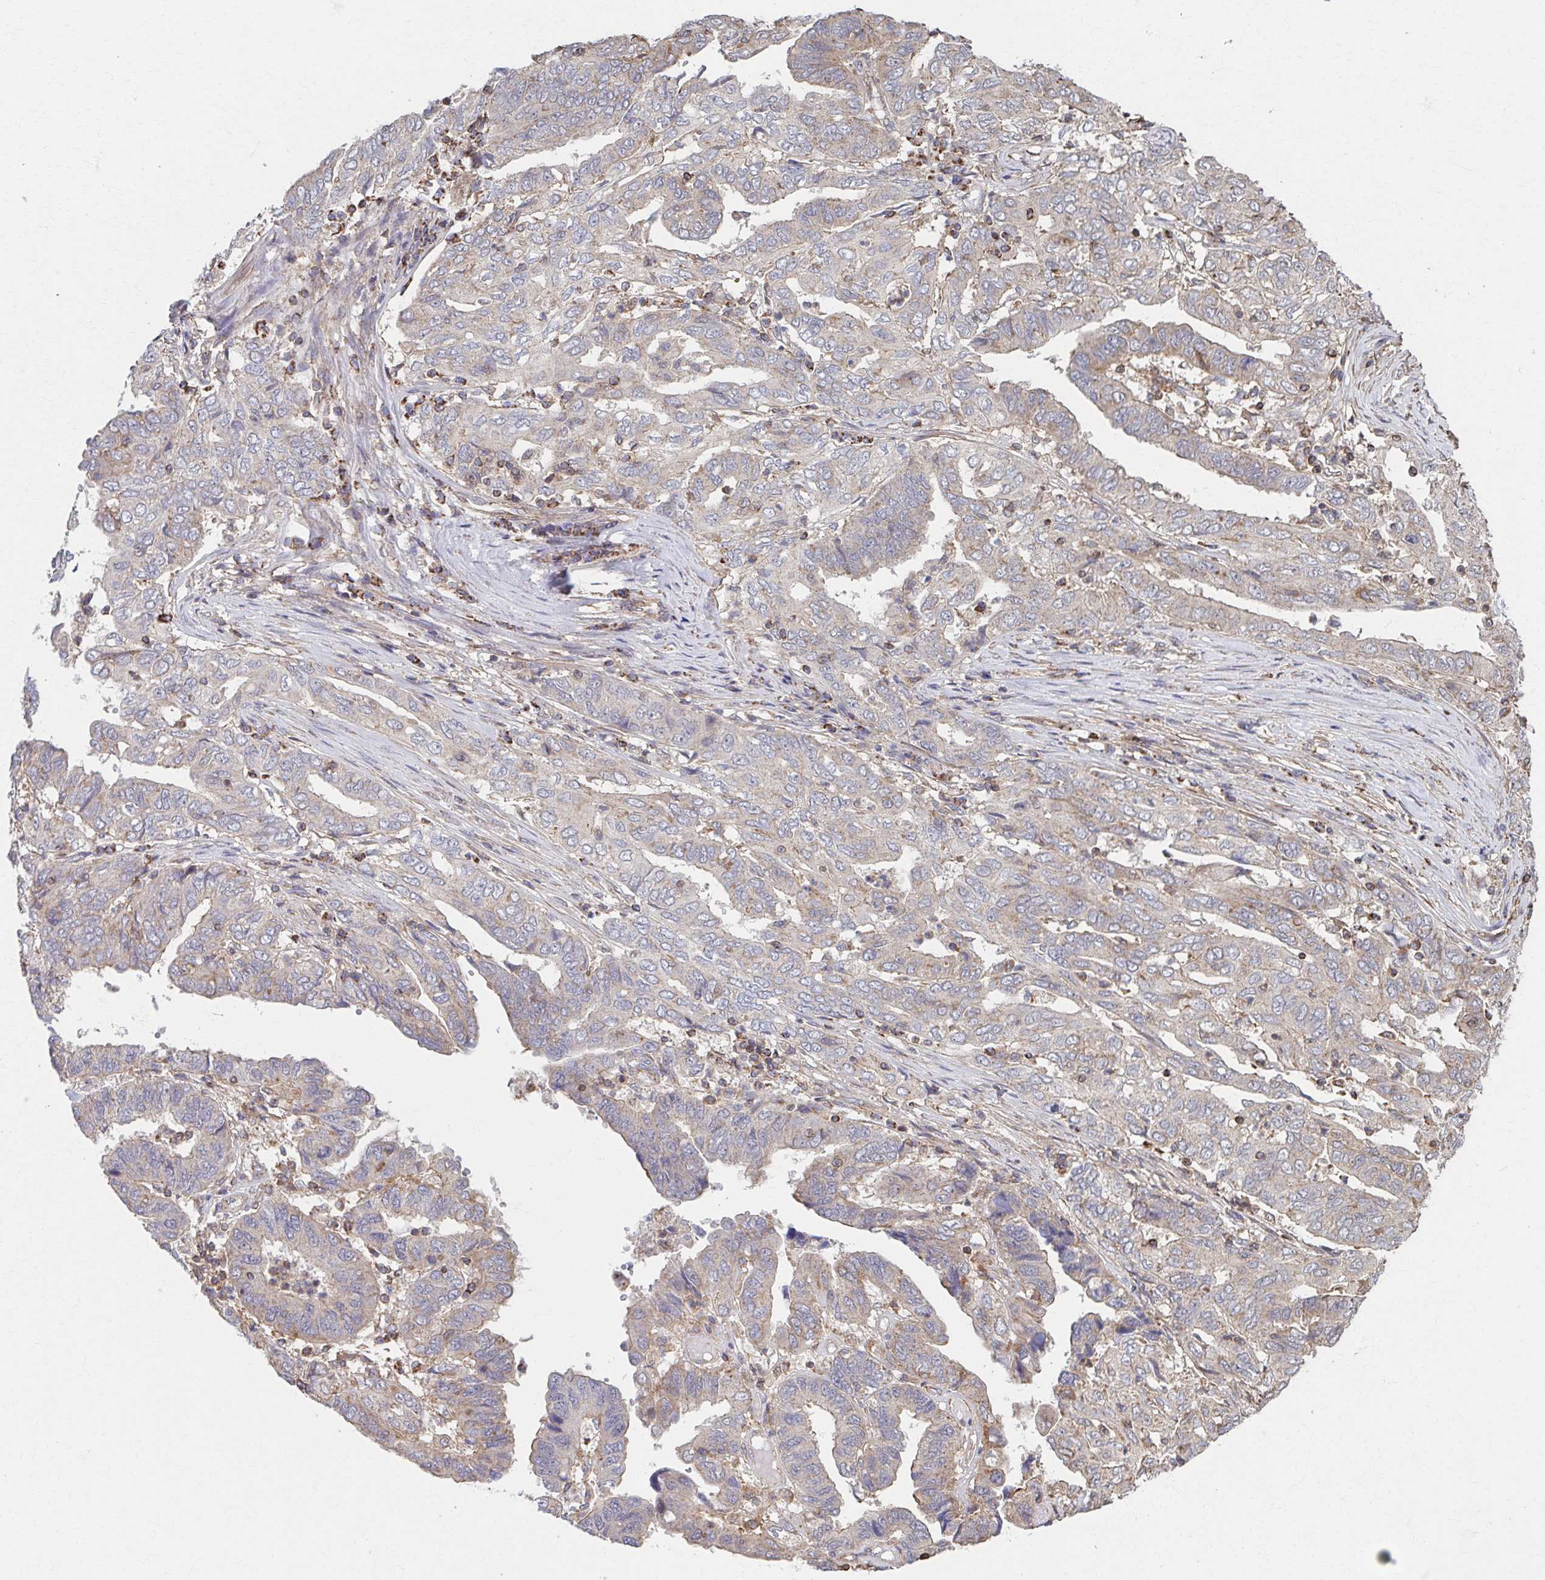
{"staining": {"intensity": "weak", "quantity": "<25%", "location": "cytoplasmic/membranous"}, "tissue": "ovarian cancer", "cell_type": "Tumor cells", "image_type": "cancer", "snomed": [{"axis": "morphology", "description": "Cystadenocarcinoma, serous, NOS"}, {"axis": "topography", "description": "Ovary"}], "caption": "There is no significant expression in tumor cells of serous cystadenocarcinoma (ovarian).", "gene": "KLHL34", "patient": {"sex": "female", "age": 79}}